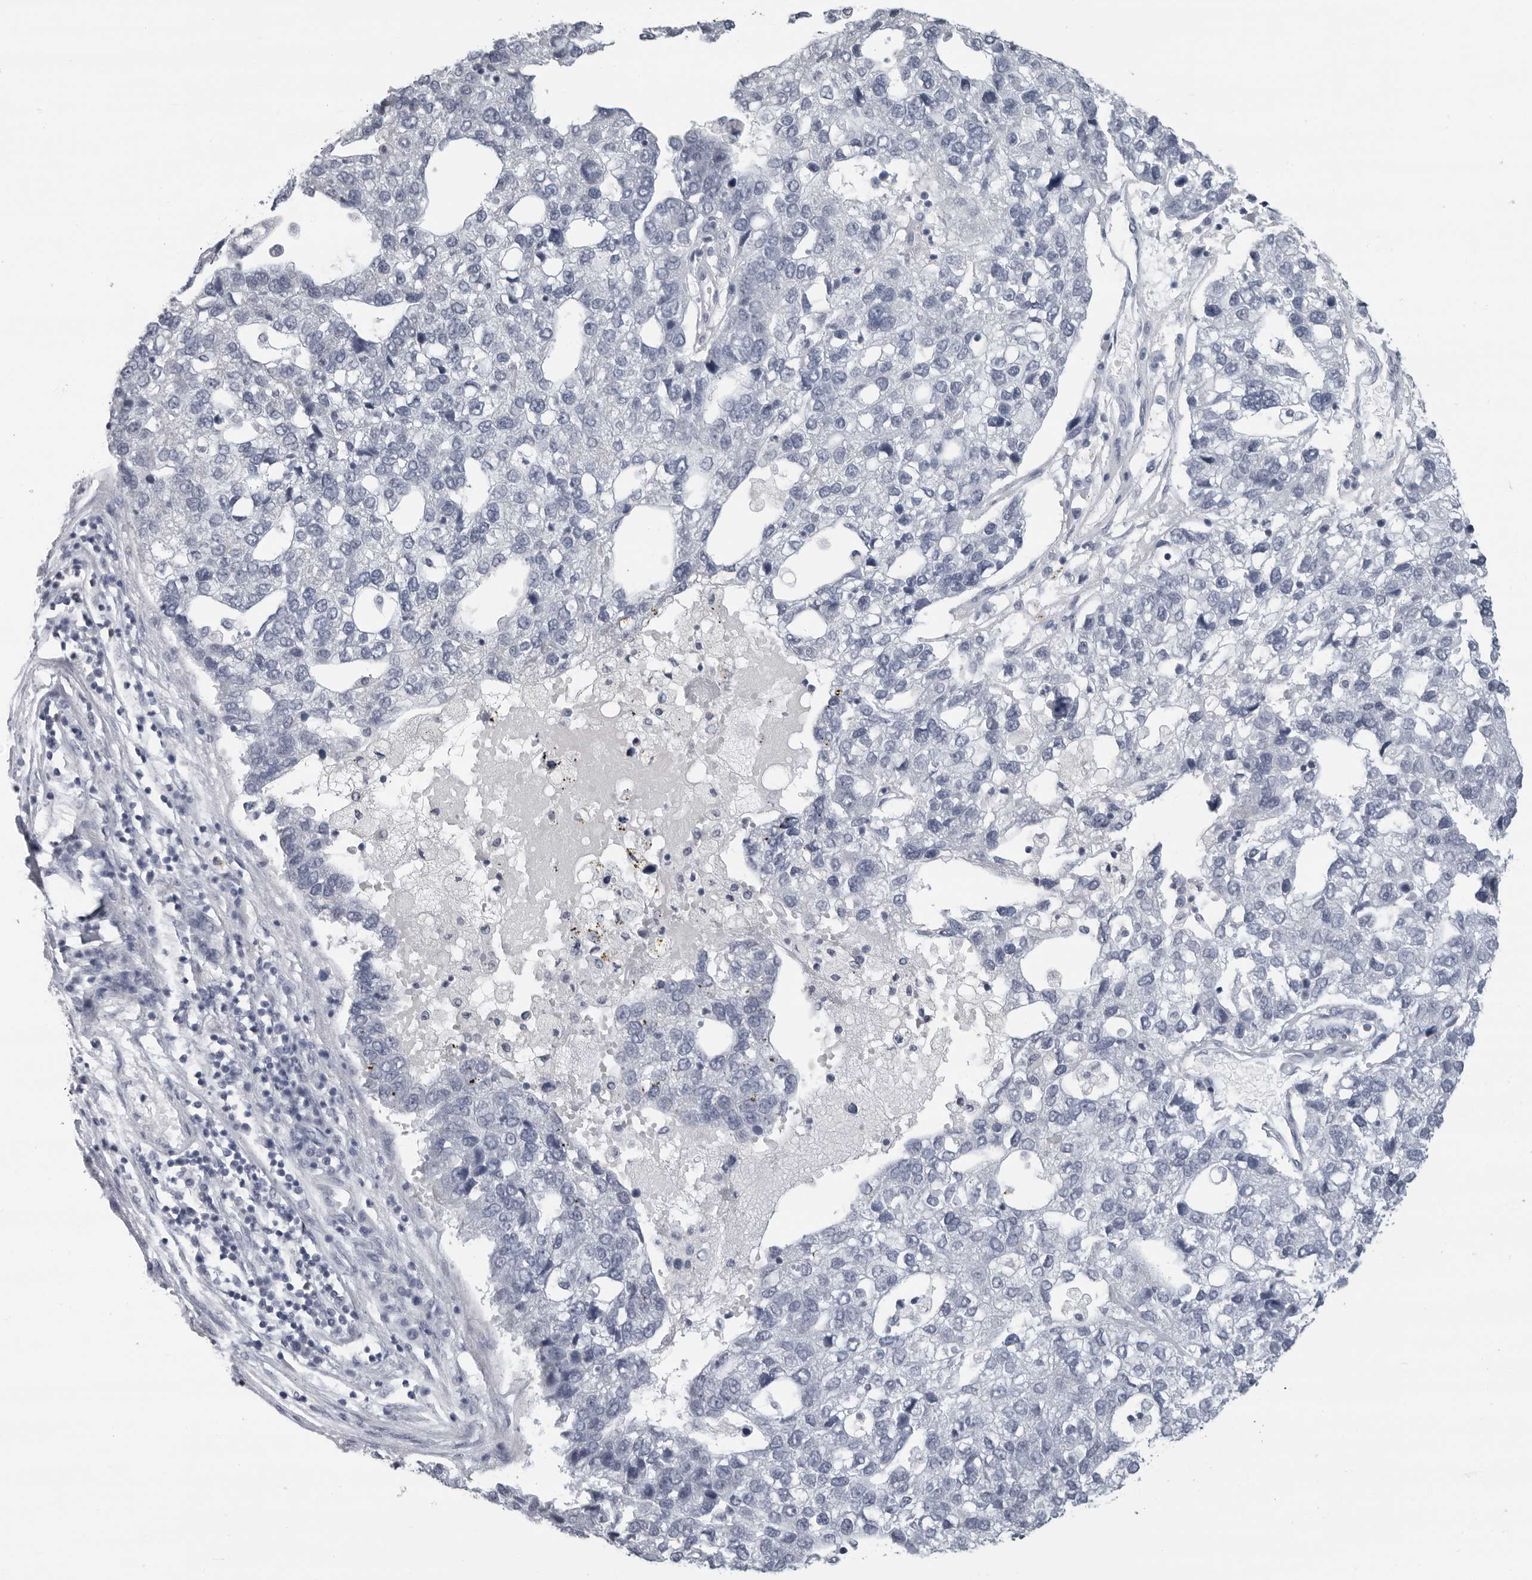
{"staining": {"intensity": "negative", "quantity": "none", "location": "none"}, "tissue": "pancreatic cancer", "cell_type": "Tumor cells", "image_type": "cancer", "snomed": [{"axis": "morphology", "description": "Adenocarcinoma, NOS"}, {"axis": "topography", "description": "Pancreas"}], "caption": "Immunohistochemical staining of human pancreatic cancer reveals no significant positivity in tumor cells. Nuclei are stained in blue.", "gene": "OPLAH", "patient": {"sex": "female", "age": 61}}